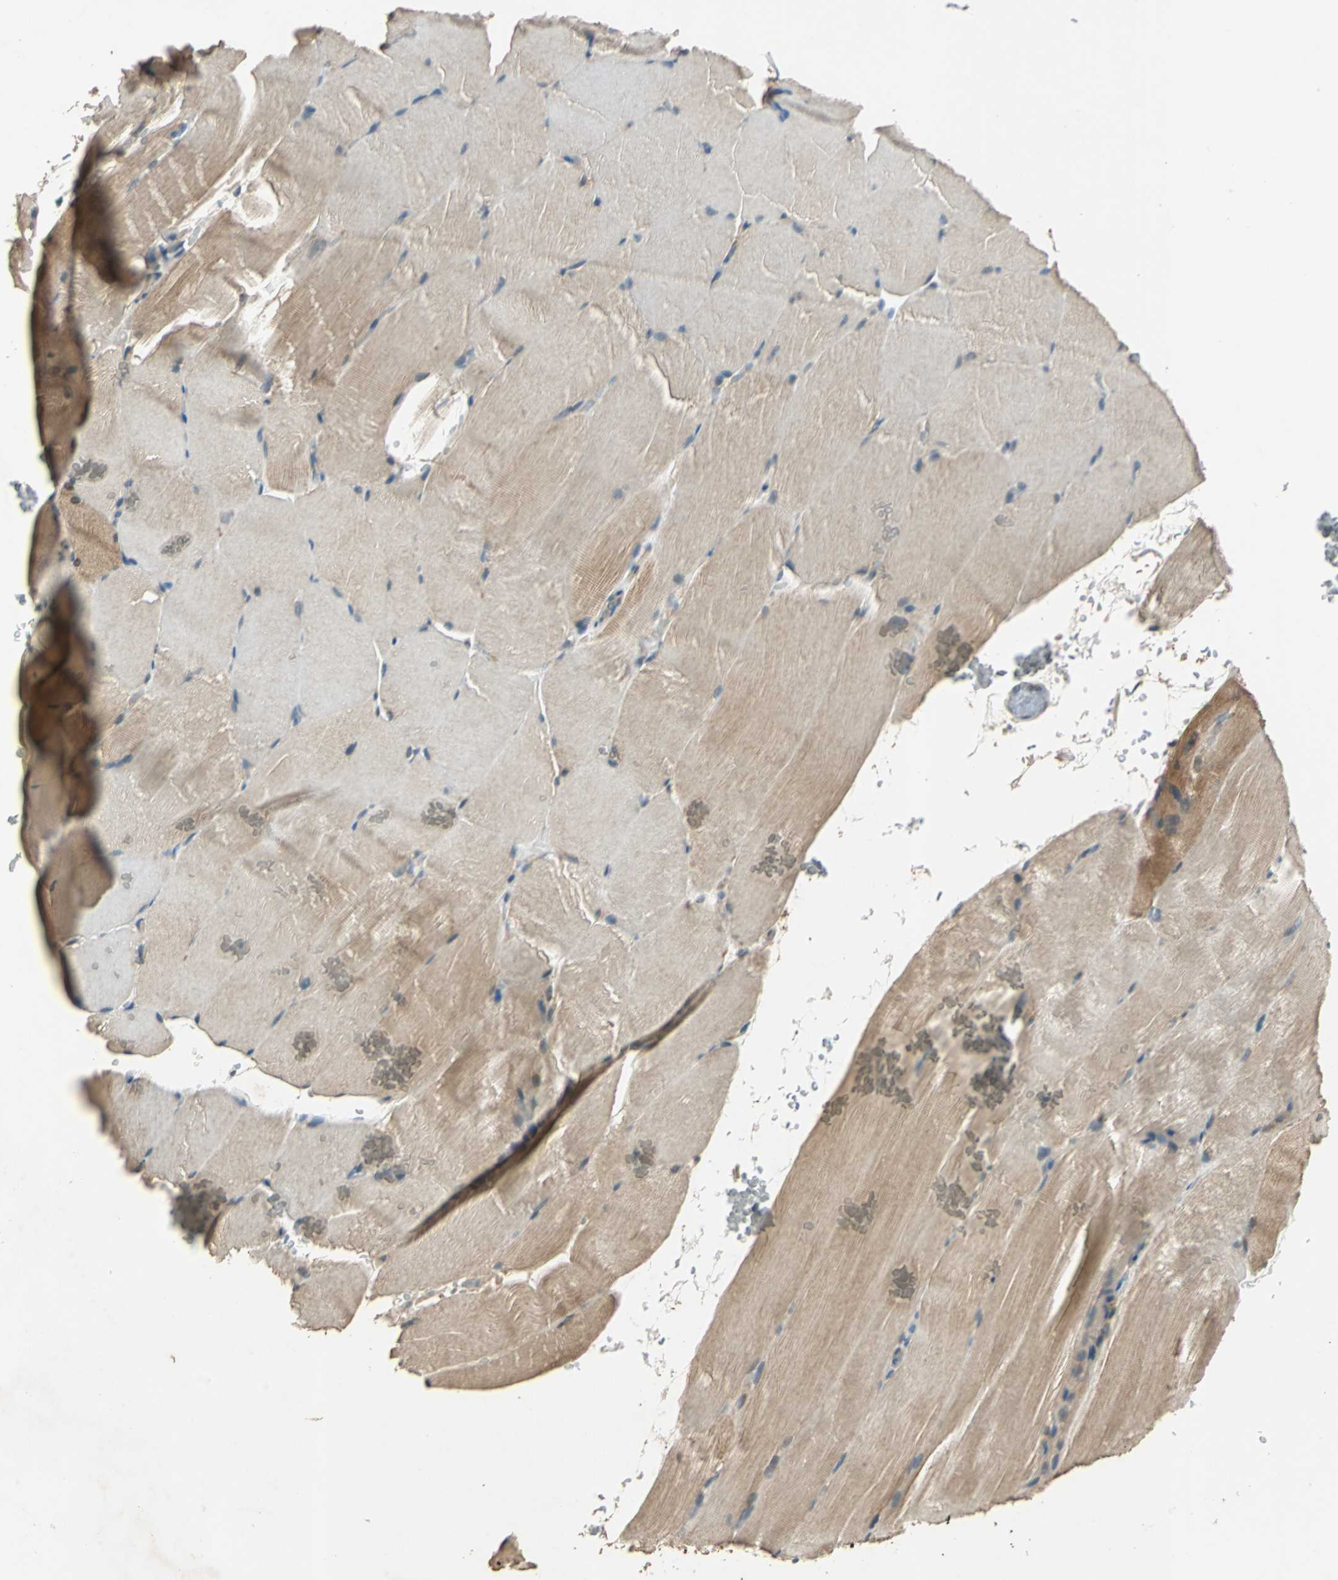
{"staining": {"intensity": "weak", "quantity": ">75%", "location": "cytoplasmic/membranous"}, "tissue": "skeletal muscle", "cell_type": "Myocytes", "image_type": "normal", "snomed": [{"axis": "morphology", "description": "Normal tissue, NOS"}, {"axis": "topography", "description": "Skeletal muscle"}, {"axis": "topography", "description": "Parathyroid gland"}], "caption": "Brown immunohistochemical staining in benign human skeletal muscle demonstrates weak cytoplasmic/membranous staining in about >75% of myocytes.", "gene": "RRM2B", "patient": {"sex": "female", "age": 37}}